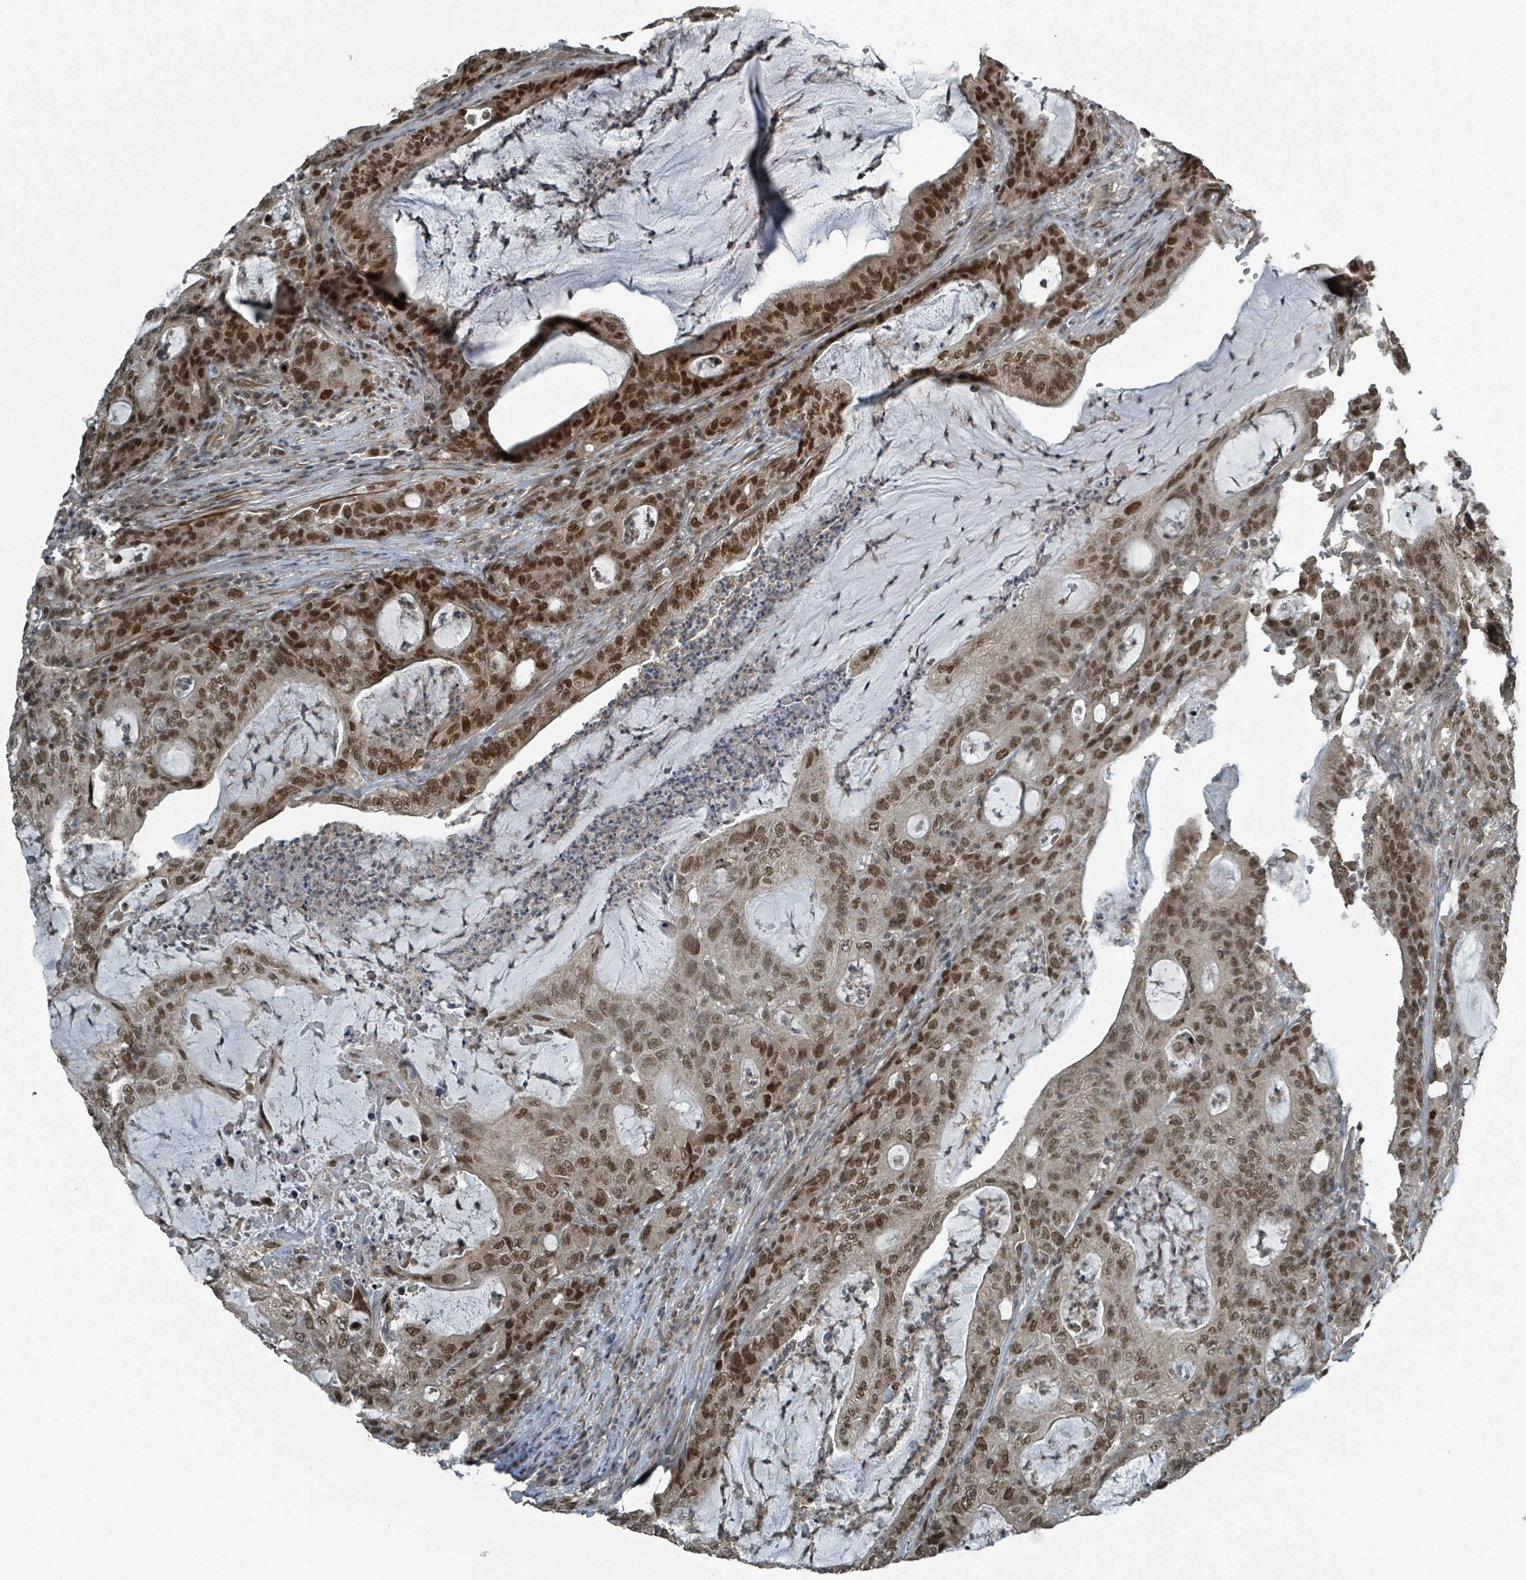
{"staining": {"intensity": "moderate", "quantity": ">75%", "location": "nuclear"}, "tissue": "colorectal cancer", "cell_type": "Tumor cells", "image_type": "cancer", "snomed": [{"axis": "morphology", "description": "Adenocarcinoma, NOS"}, {"axis": "topography", "description": "Colon"}], "caption": "Immunohistochemical staining of colorectal adenocarcinoma exhibits medium levels of moderate nuclear staining in about >75% of tumor cells.", "gene": "PHIP", "patient": {"sex": "male", "age": 83}}